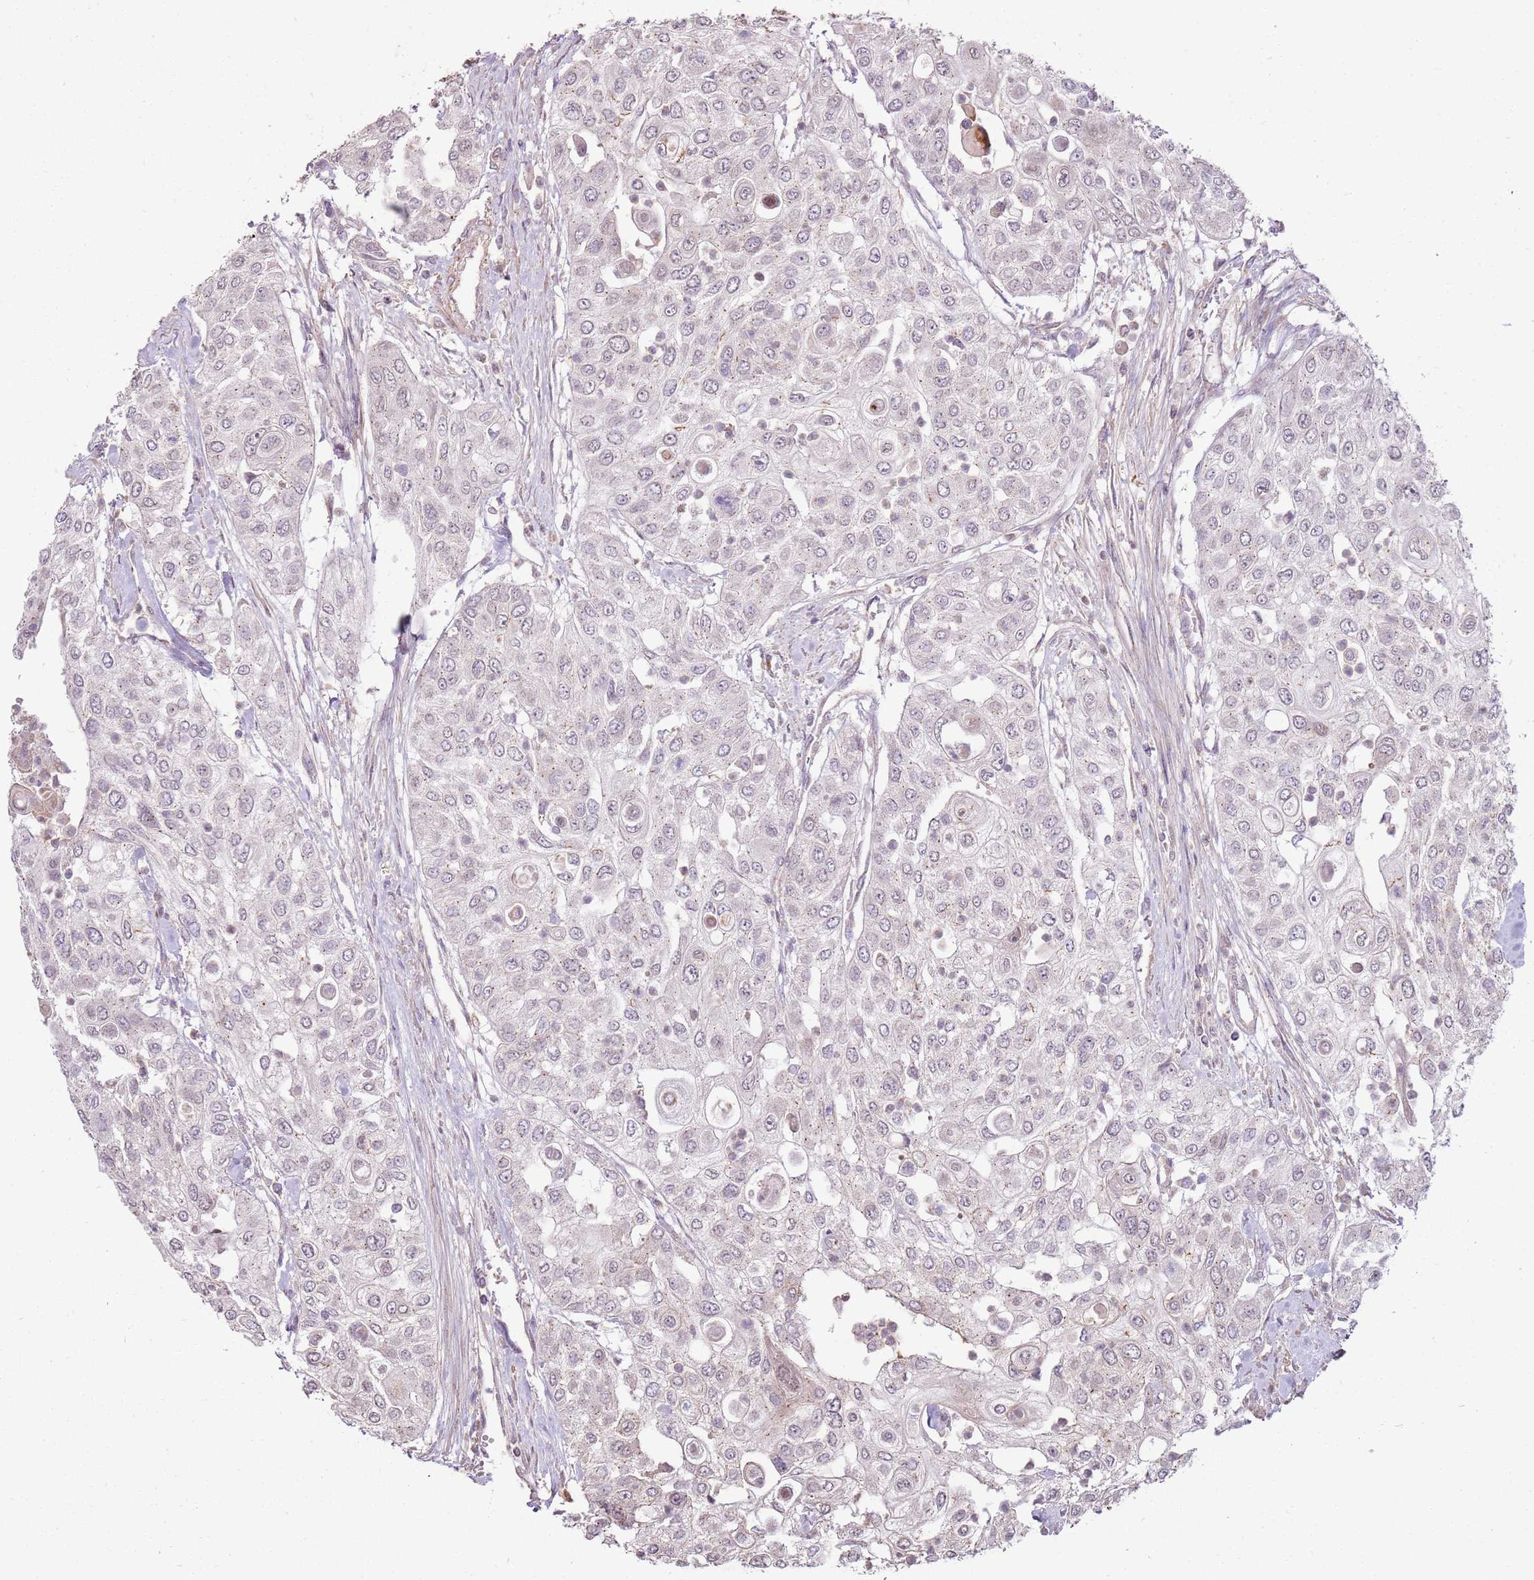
{"staining": {"intensity": "negative", "quantity": "none", "location": "none"}, "tissue": "urothelial cancer", "cell_type": "Tumor cells", "image_type": "cancer", "snomed": [{"axis": "morphology", "description": "Urothelial carcinoma, High grade"}, {"axis": "topography", "description": "Urinary bladder"}], "caption": "High magnification brightfield microscopy of urothelial cancer stained with DAB (3,3'-diaminobenzidine) (brown) and counterstained with hematoxylin (blue): tumor cells show no significant expression.", "gene": "SPATA31D1", "patient": {"sex": "female", "age": 79}}